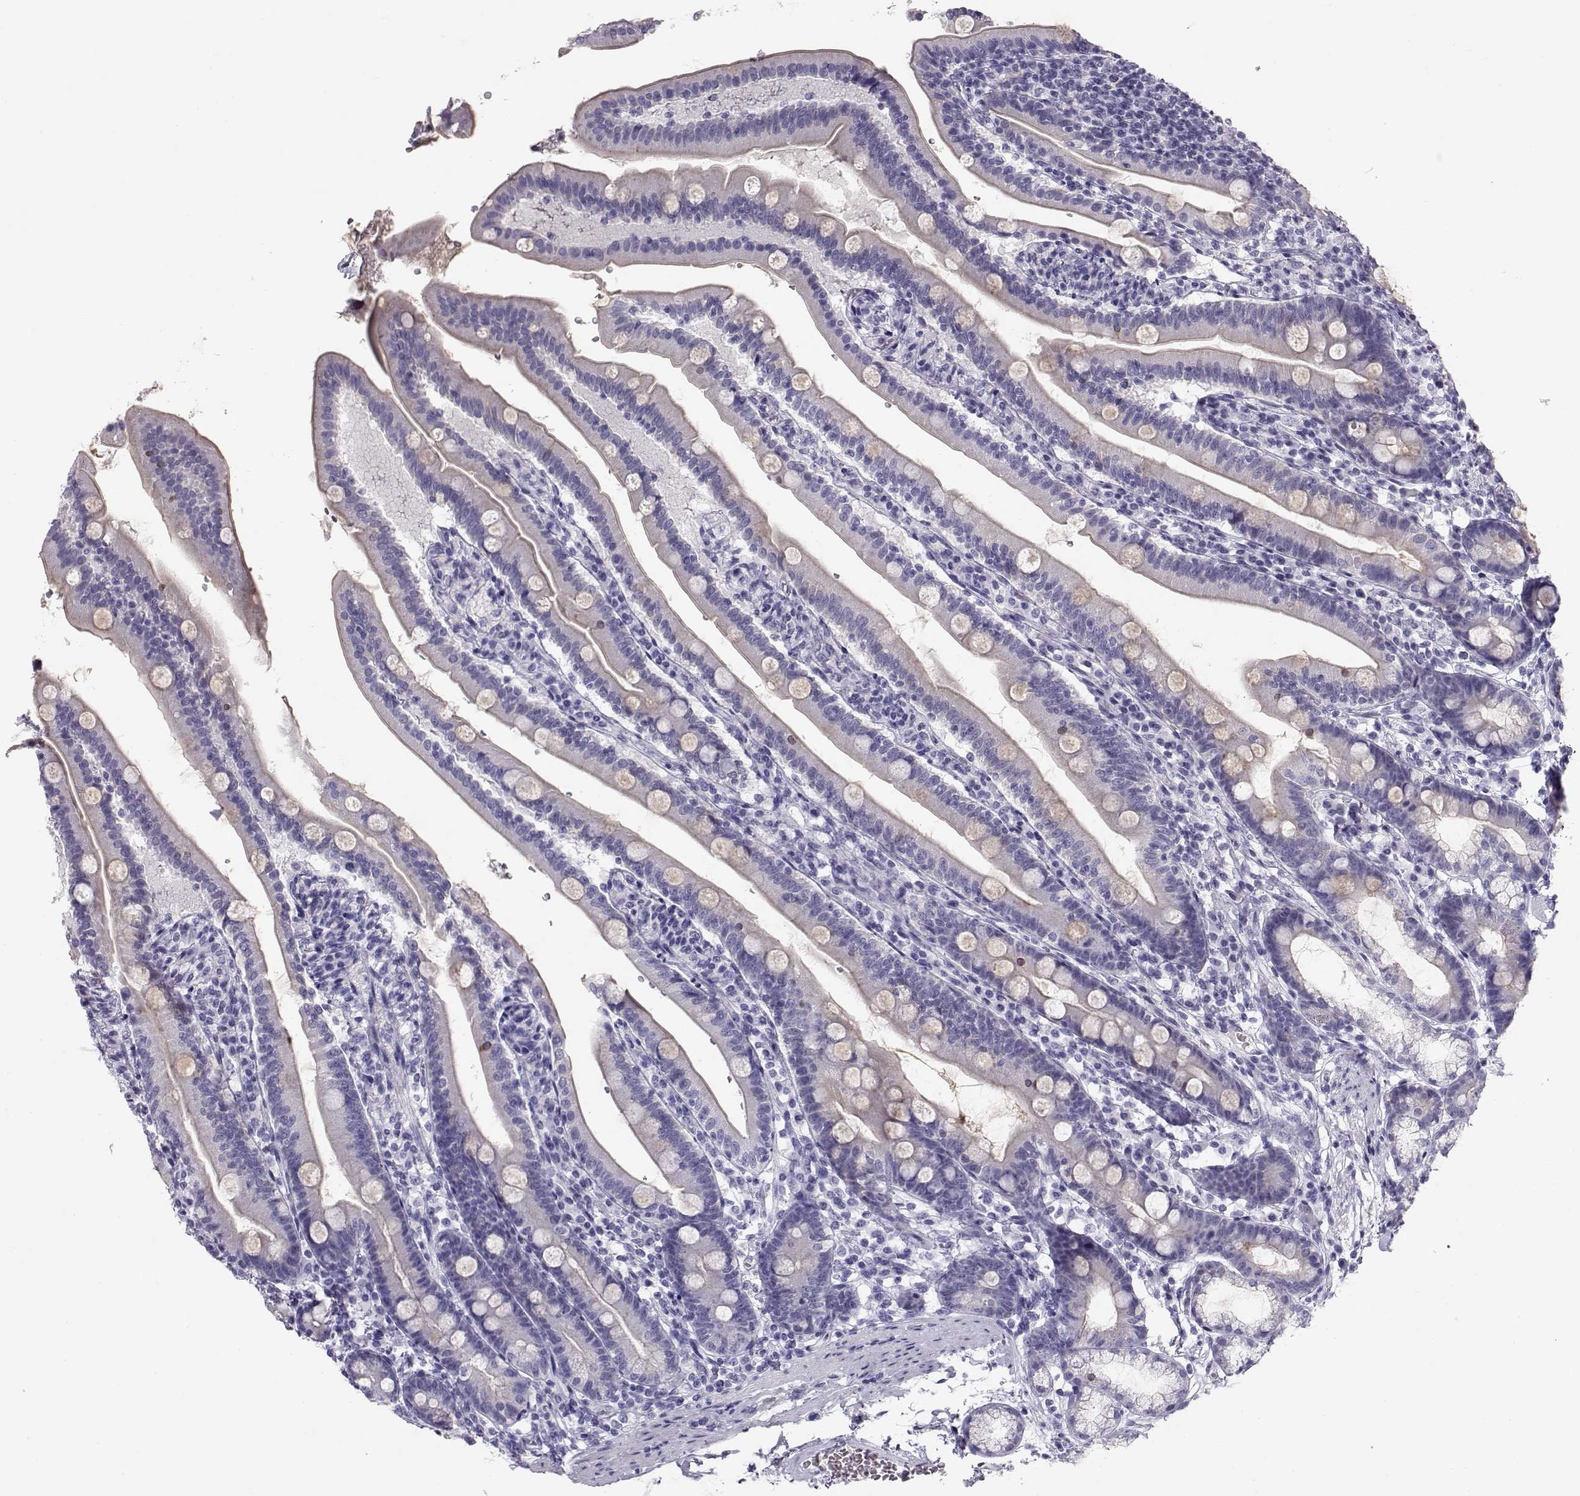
{"staining": {"intensity": "weak", "quantity": "<25%", "location": "cytoplasmic/membranous"}, "tissue": "duodenum", "cell_type": "Glandular cells", "image_type": "normal", "snomed": [{"axis": "morphology", "description": "Normal tissue, NOS"}, {"axis": "topography", "description": "Duodenum"}], "caption": "Immunohistochemistry histopathology image of unremarkable duodenum: human duodenum stained with DAB (3,3'-diaminobenzidine) displays no significant protein expression in glandular cells.", "gene": "GPR26", "patient": {"sex": "female", "age": 67}}